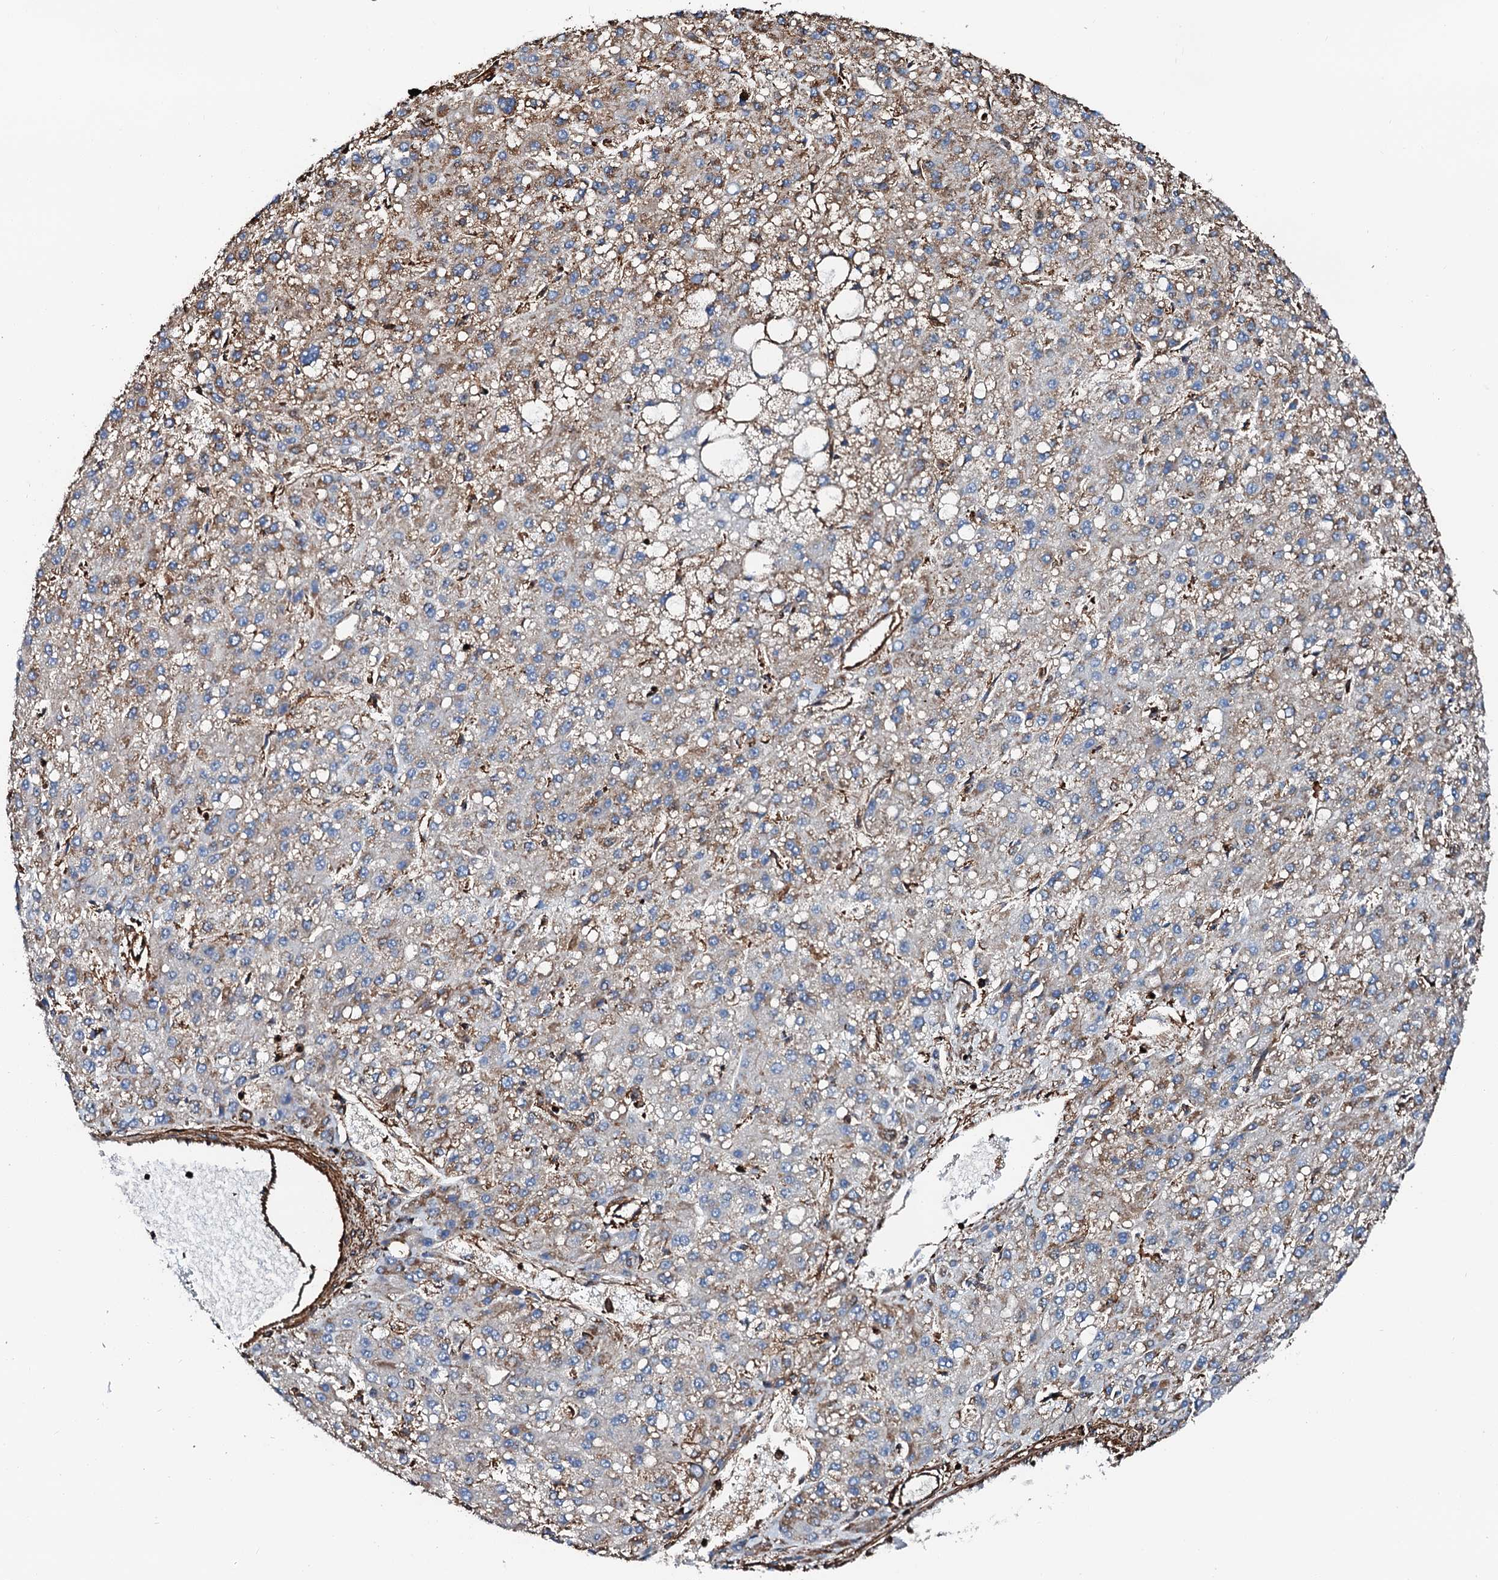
{"staining": {"intensity": "weak", "quantity": "25%-75%", "location": "cytoplasmic/membranous"}, "tissue": "liver cancer", "cell_type": "Tumor cells", "image_type": "cancer", "snomed": [{"axis": "morphology", "description": "Carcinoma, Hepatocellular, NOS"}, {"axis": "topography", "description": "Liver"}], "caption": "Immunohistochemistry (IHC) (DAB) staining of liver hepatocellular carcinoma demonstrates weak cytoplasmic/membranous protein positivity in about 25%-75% of tumor cells.", "gene": "INTS10", "patient": {"sex": "male", "age": 67}}